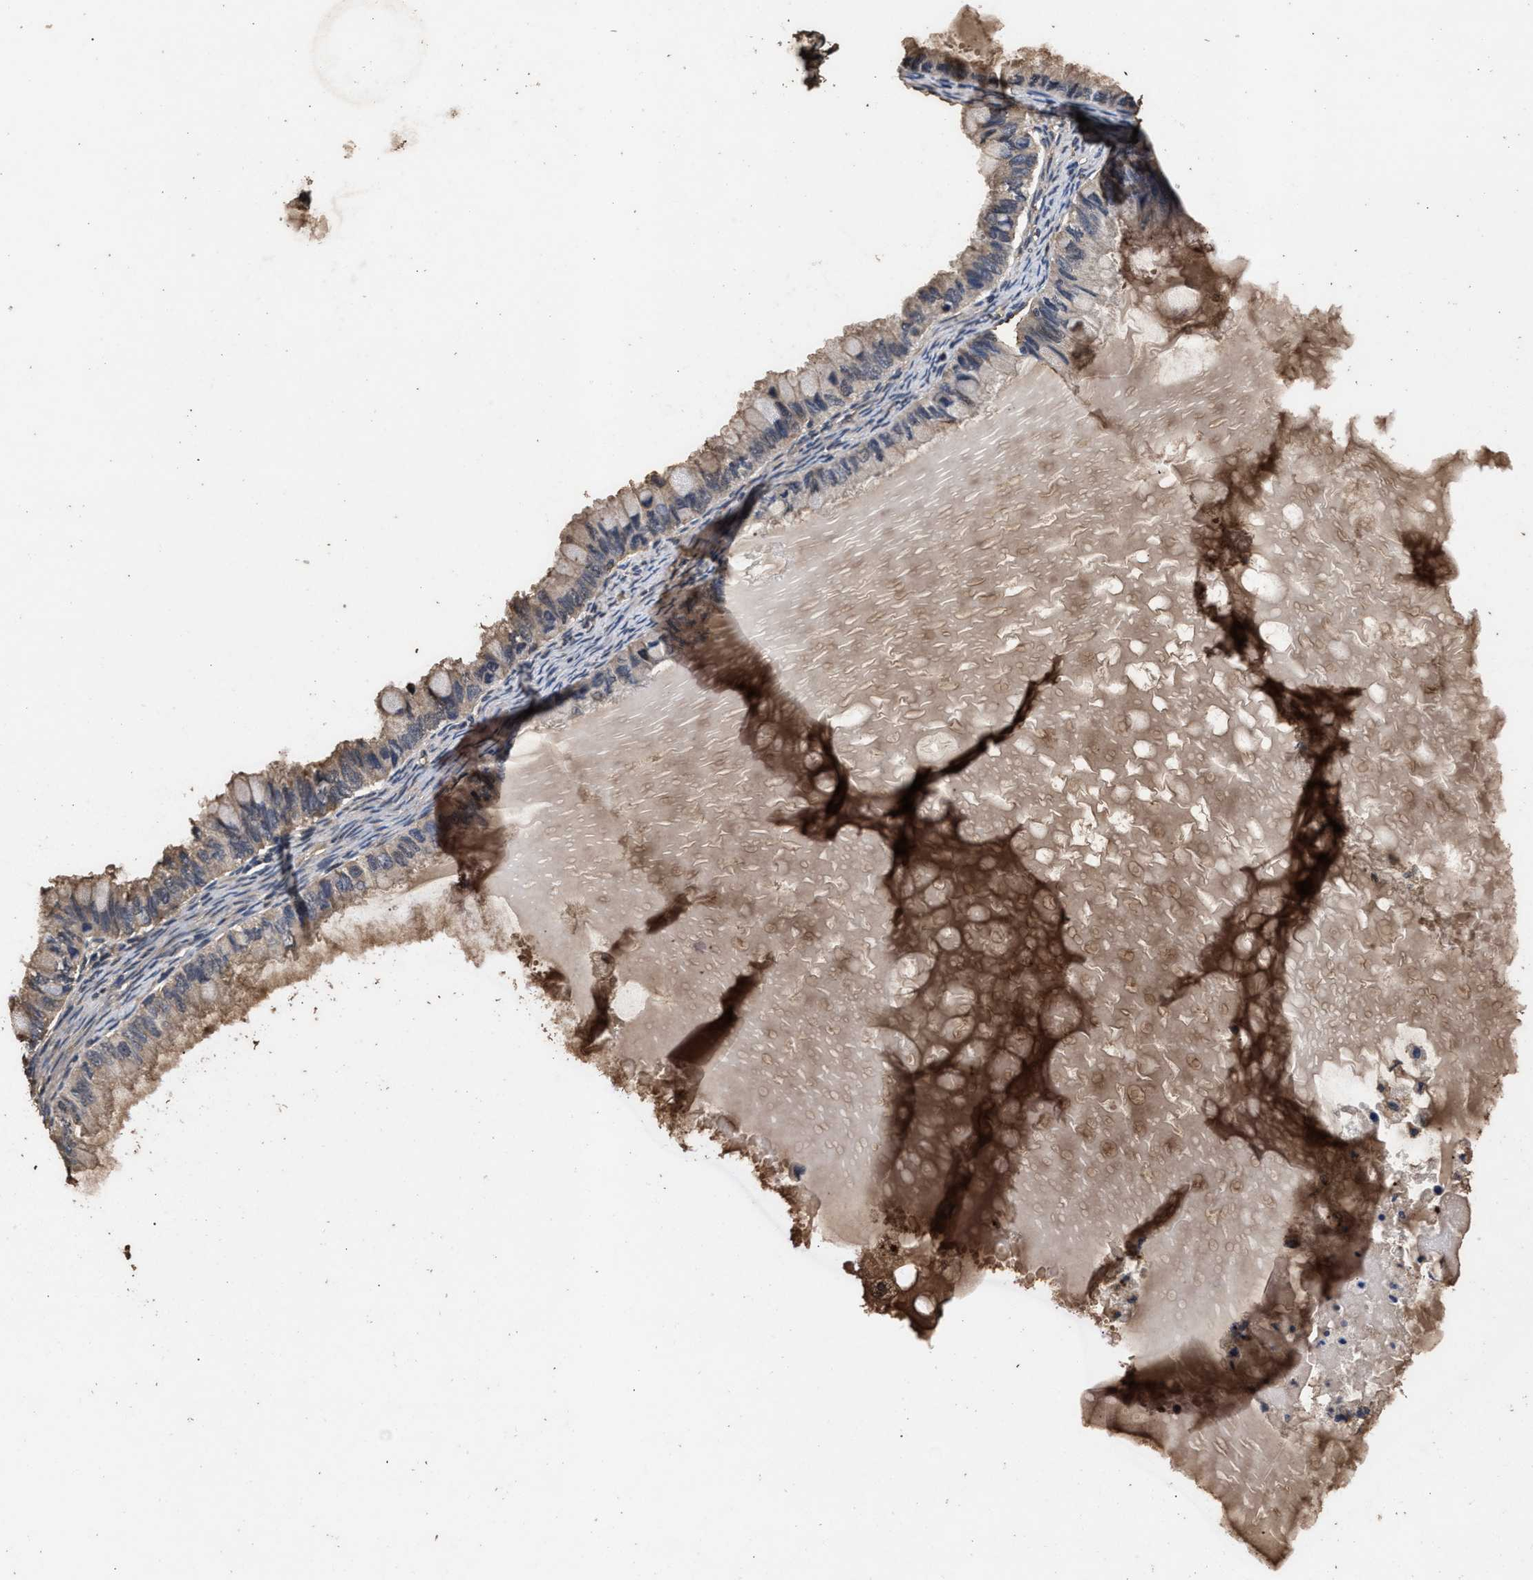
{"staining": {"intensity": "weak", "quantity": "25%-75%", "location": "cytoplasmic/membranous"}, "tissue": "ovarian cancer", "cell_type": "Tumor cells", "image_type": "cancer", "snomed": [{"axis": "morphology", "description": "Cystadenocarcinoma, mucinous, NOS"}, {"axis": "topography", "description": "Ovary"}], "caption": "A low amount of weak cytoplasmic/membranous staining is seen in approximately 25%-75% of tumor cells in ovarian cancer (mucinous cystadenocarcinoma) tissue.", "gene": "KYAT1", "patient": {"sex": "female", "age": 80}}